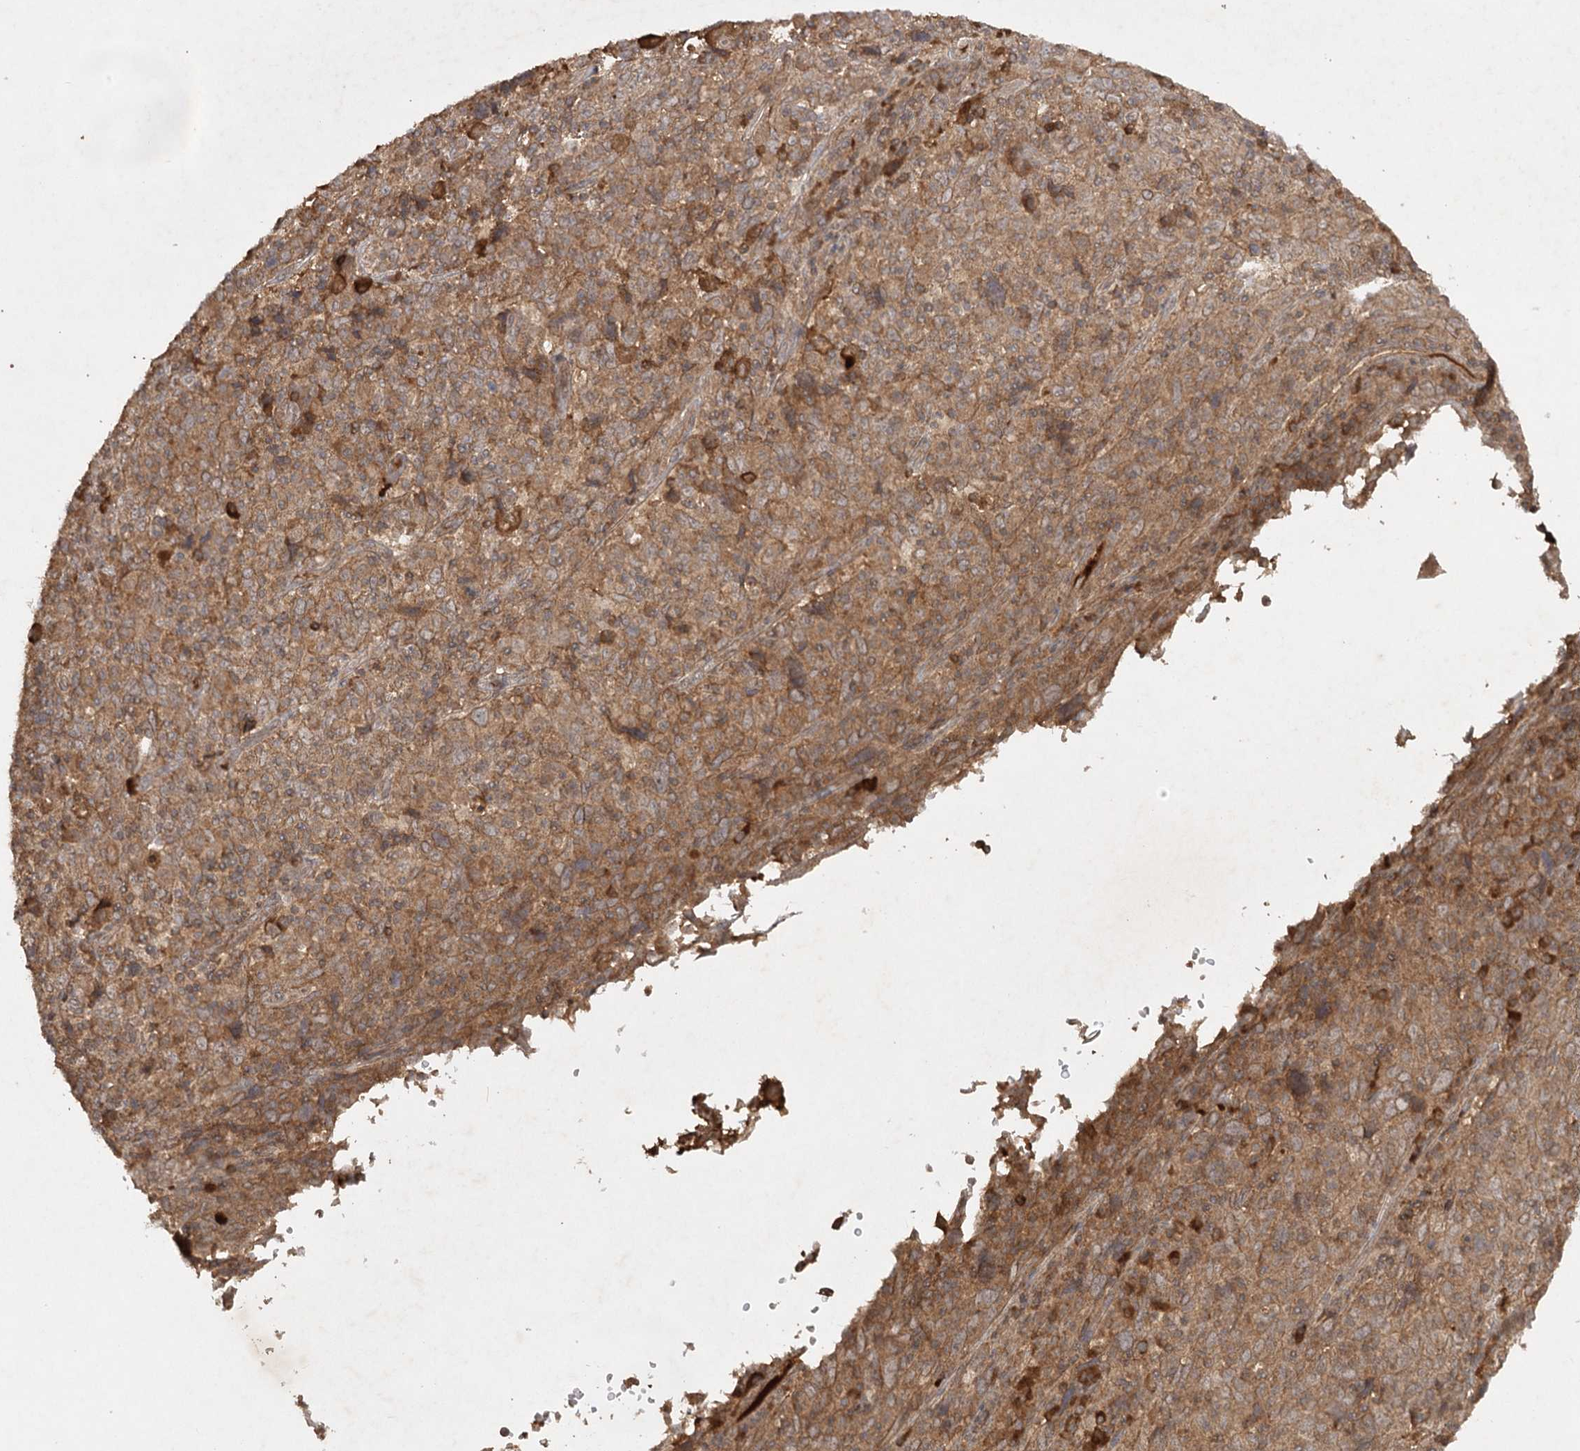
{"staining": {"intensity": "moderate", "quantity": ">75%", "location": "cytoplasmic/membranous"}, "tissue": "cervical cancer", "cell_type": "Tumor cells", "image_type": "cancer", "snomed": [{"axis": "morphology", "description": "Squamous cell carcinoma, NOS"}, {"axis": "topography", "description": "Cervix"}], "caption": "This is an image of immunohistochemistry staining of squamous cell carcinoma (cervical), which shows moderate staining in the cytoplasmic/membranous of tumor cells.", "gene": "ARL13A", "patient": {"sex": "female", "age": 46}}